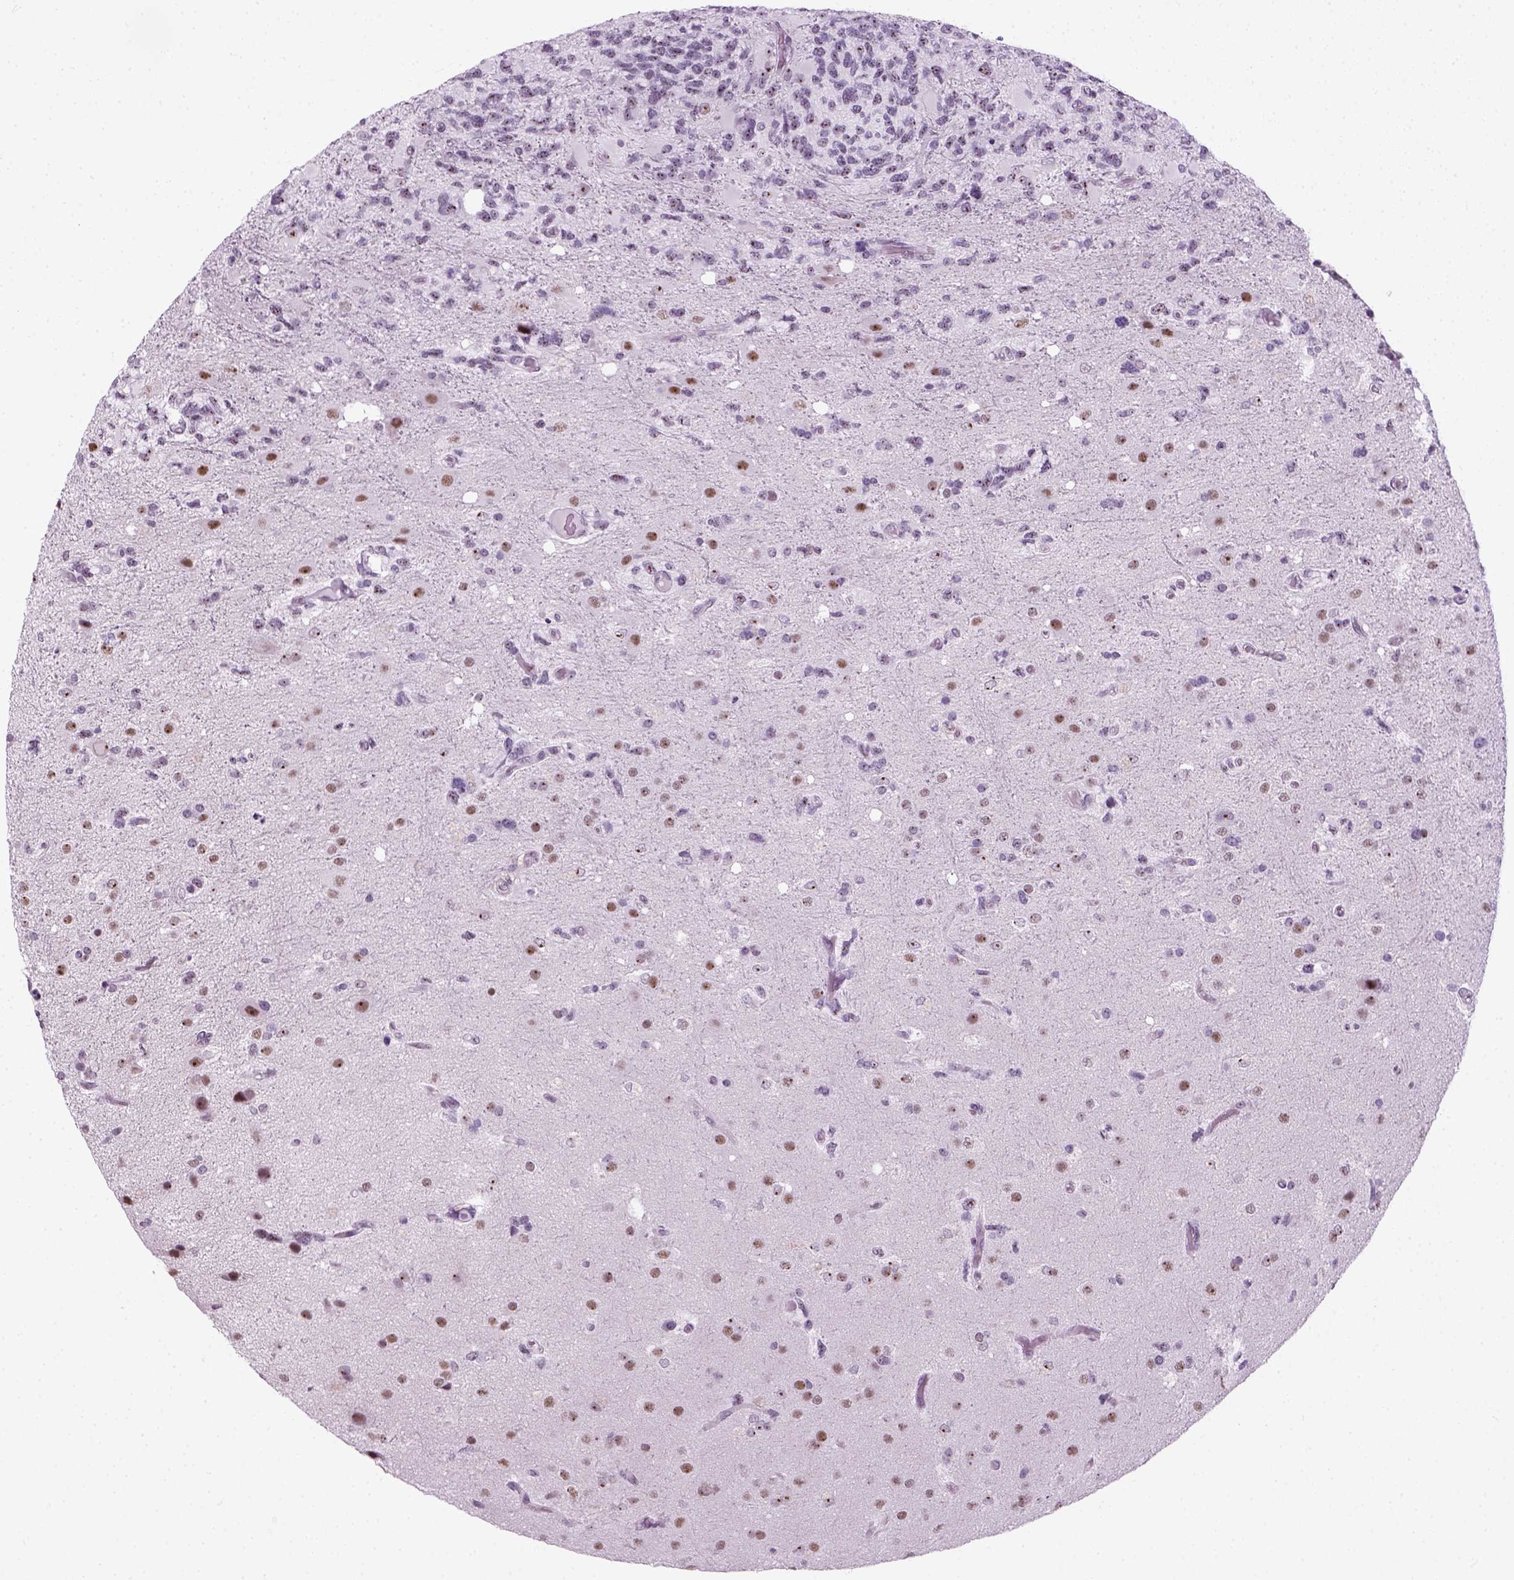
{"staining": {"intensity": "weak", "quantity": "25%-75%", "location": "nuclear"}, "tissue": "glioma", "cell_type": "Tumor cells", "image_type": "cancer", "snomed": [{"axis": "morphology", "description": "Glioma, malignant, High grade"}, {"axis": "topography", "description": "Brain"}], "caption": "DAB (3,3'-diaminobenzidine) immunohistochemical staining of human glioma exhibits weak nuclear protein staining in about 25%-75% of tumor cells.", "gene": "ZNF865", "patient": {"sex": "female", "age": 71}}